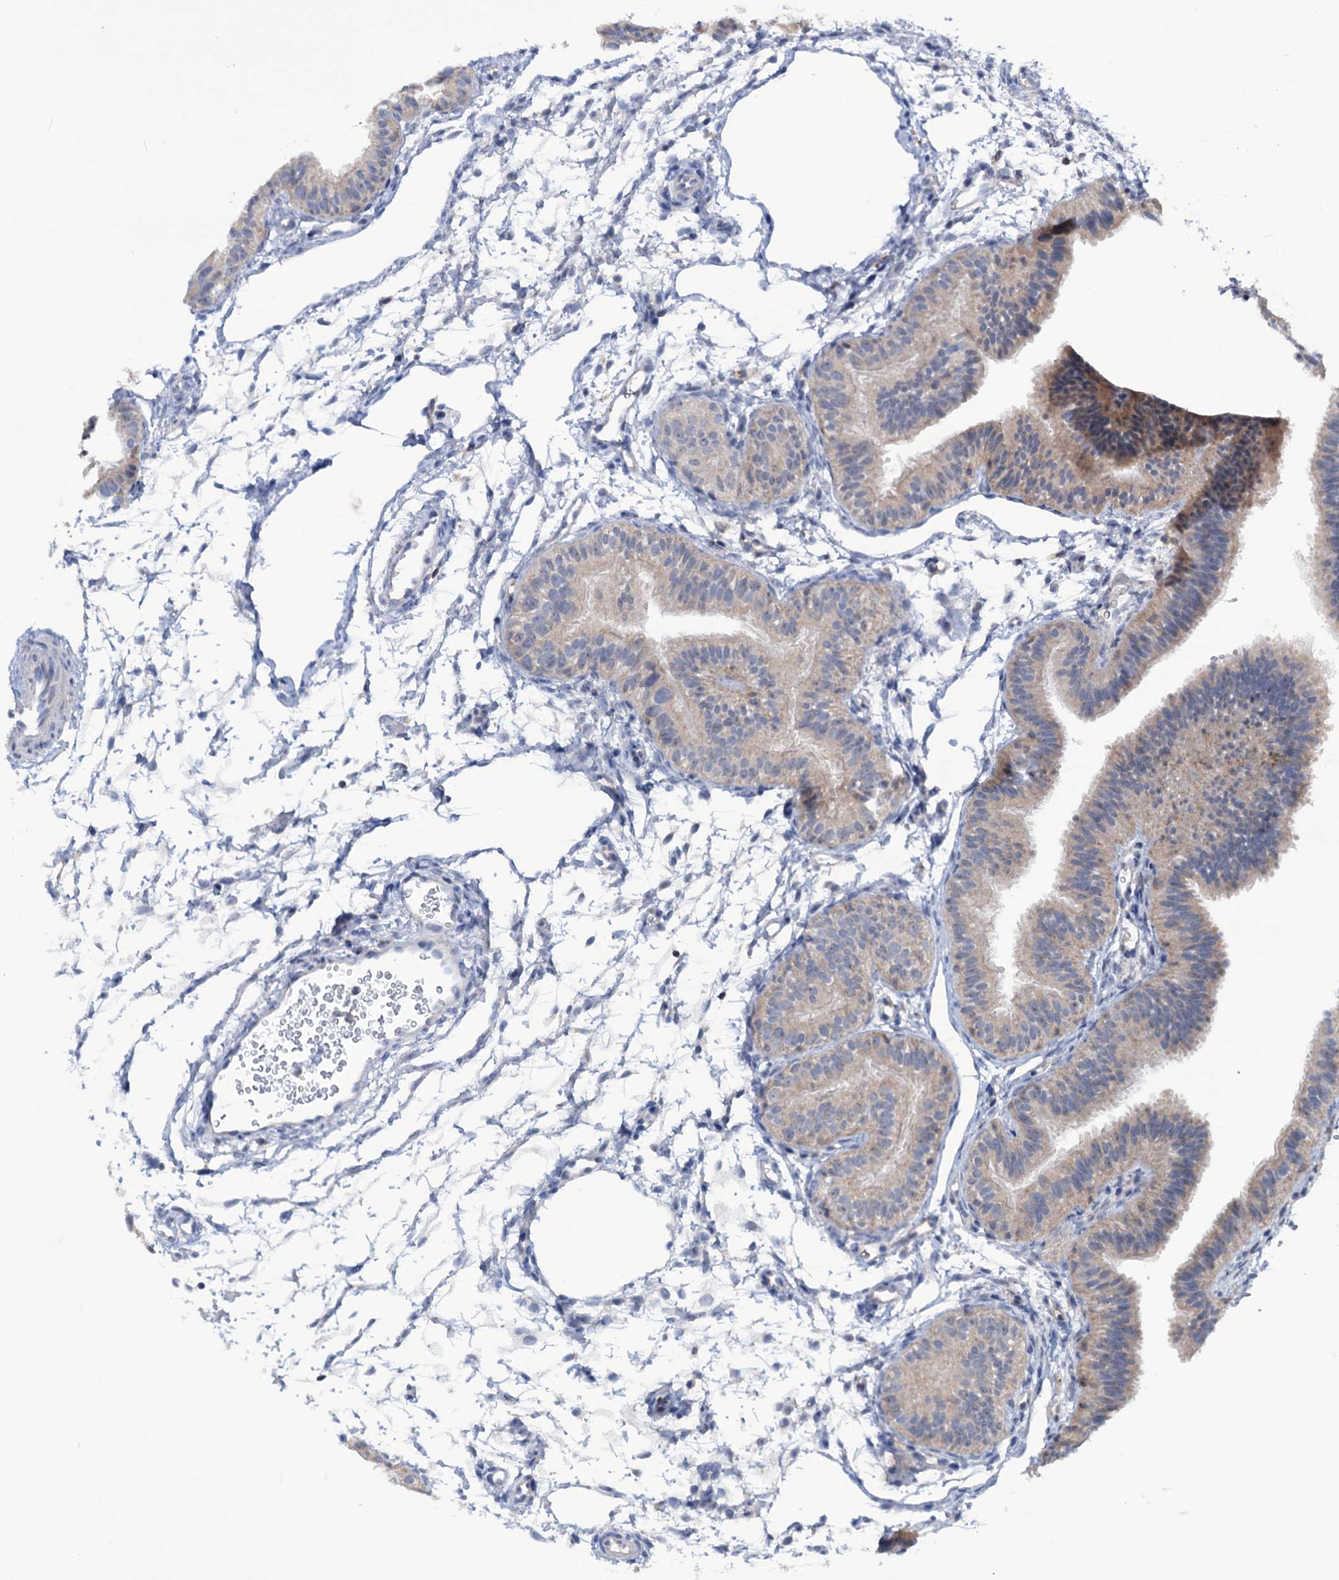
{"staining": {"intensity": "weak", "quantity": "<25%", "location": "cytoplasmic/membranous"}, "tissue": "fallopian tube", "cell_type": "Glandular cells", "image_type": "normal", "snomed": [{"axis": "morphology", "description": "Normal tissue, NOS"}, {"axis": "topography", "description": "Fallopian tube"}], "caption": "There is no significant expression in glandular cells of fallopian tube.", "gene": "HTR3B", "patient": {"sex": "female", "age": 35}}